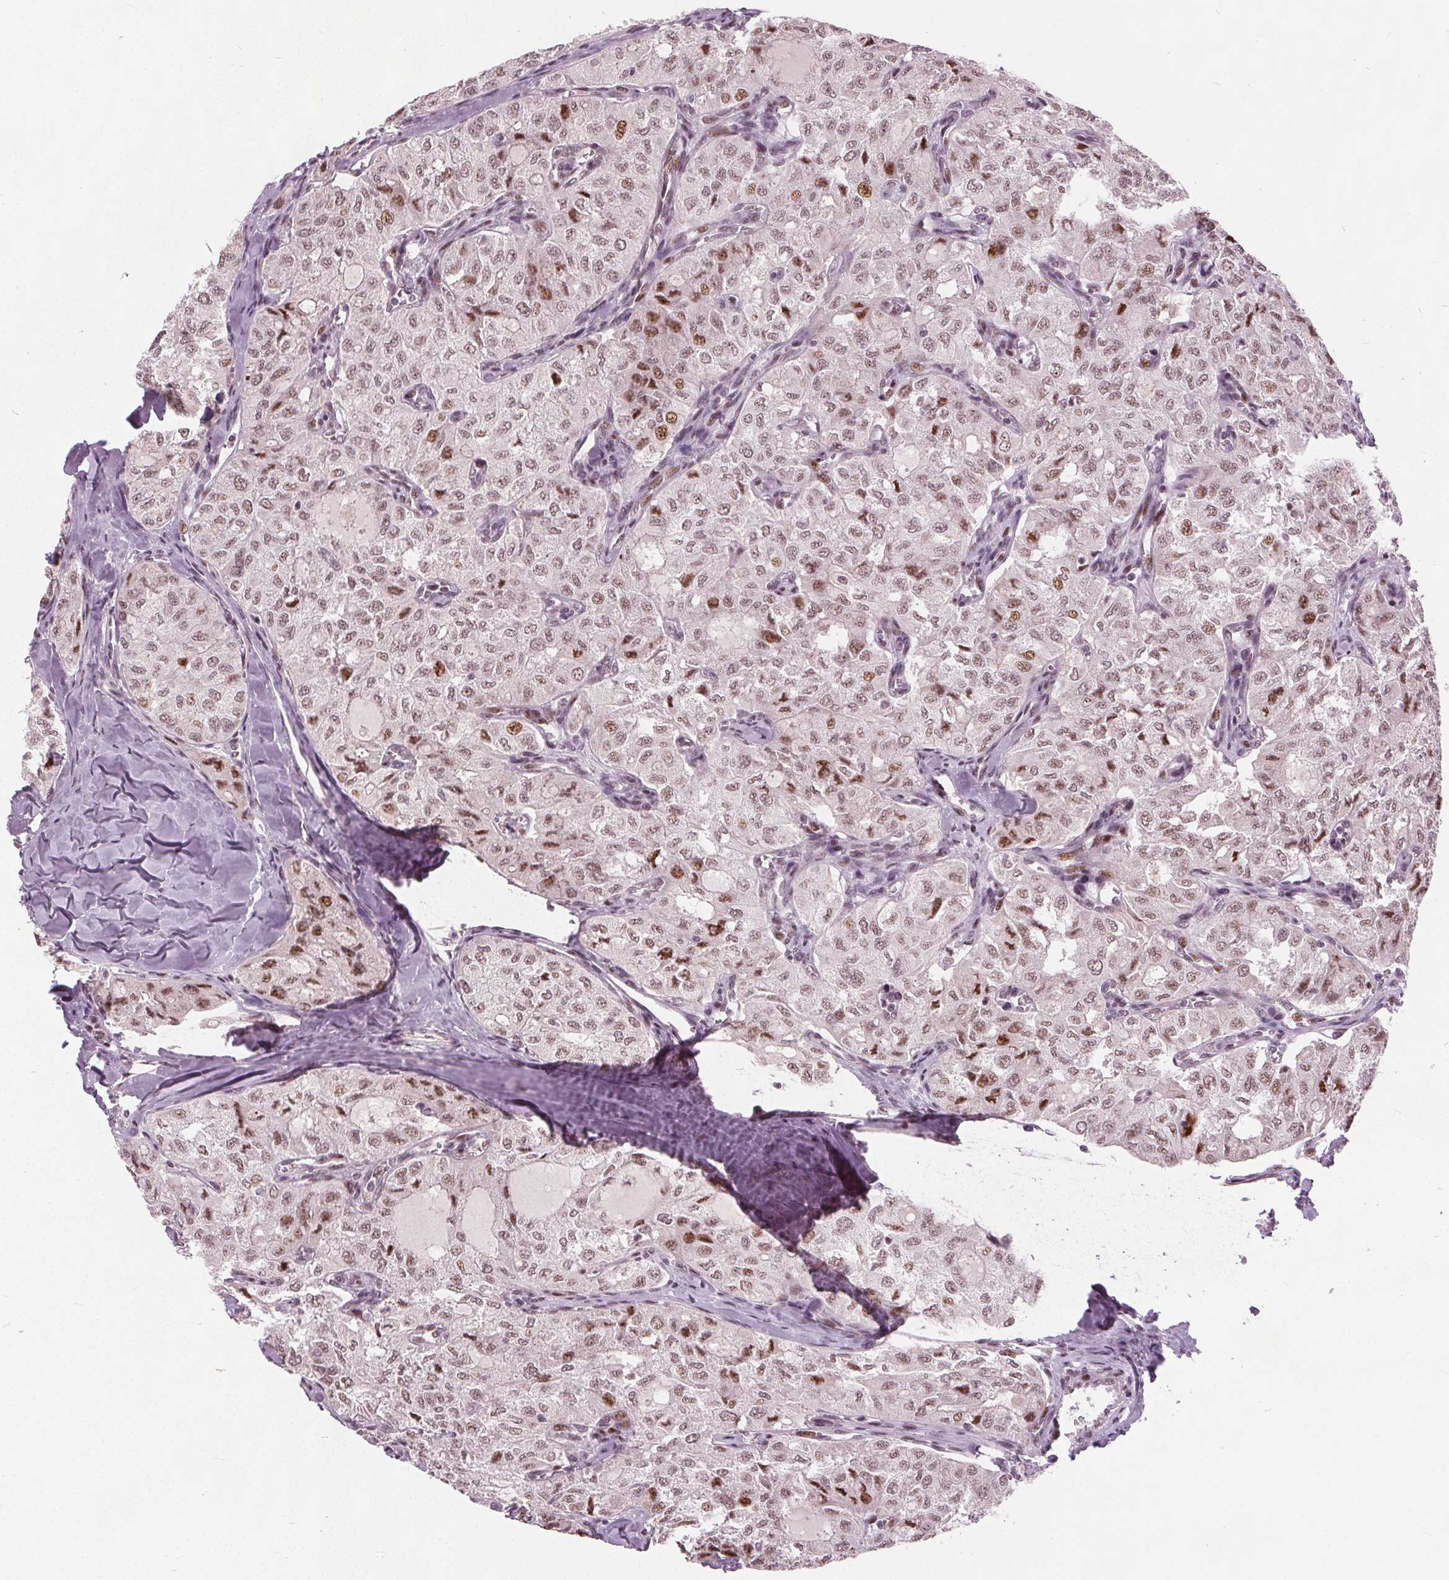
{"staining": {"intensity": "moderate", "quantity": "25%-75%", "location": "nuclear"}, "tissue": "thyroid cancer", "cell_type": "Tumor cells", "image_type": "cancer", "snomed": [{"axis": "morphology", "description": "Follicular adenoma carcinoma, NOS"}, {"axis": "topography", "description": "Thyroid gland"}], "caption": "Immunohistochemical staining of thyroid cancer (follicular adenoma carcinoma) demonstrates moderate nuclear protein staining in approximately 25%-75% of tumor cells.", "gene": "TTC34", "patient": {"sex": "male", "age": 75}}